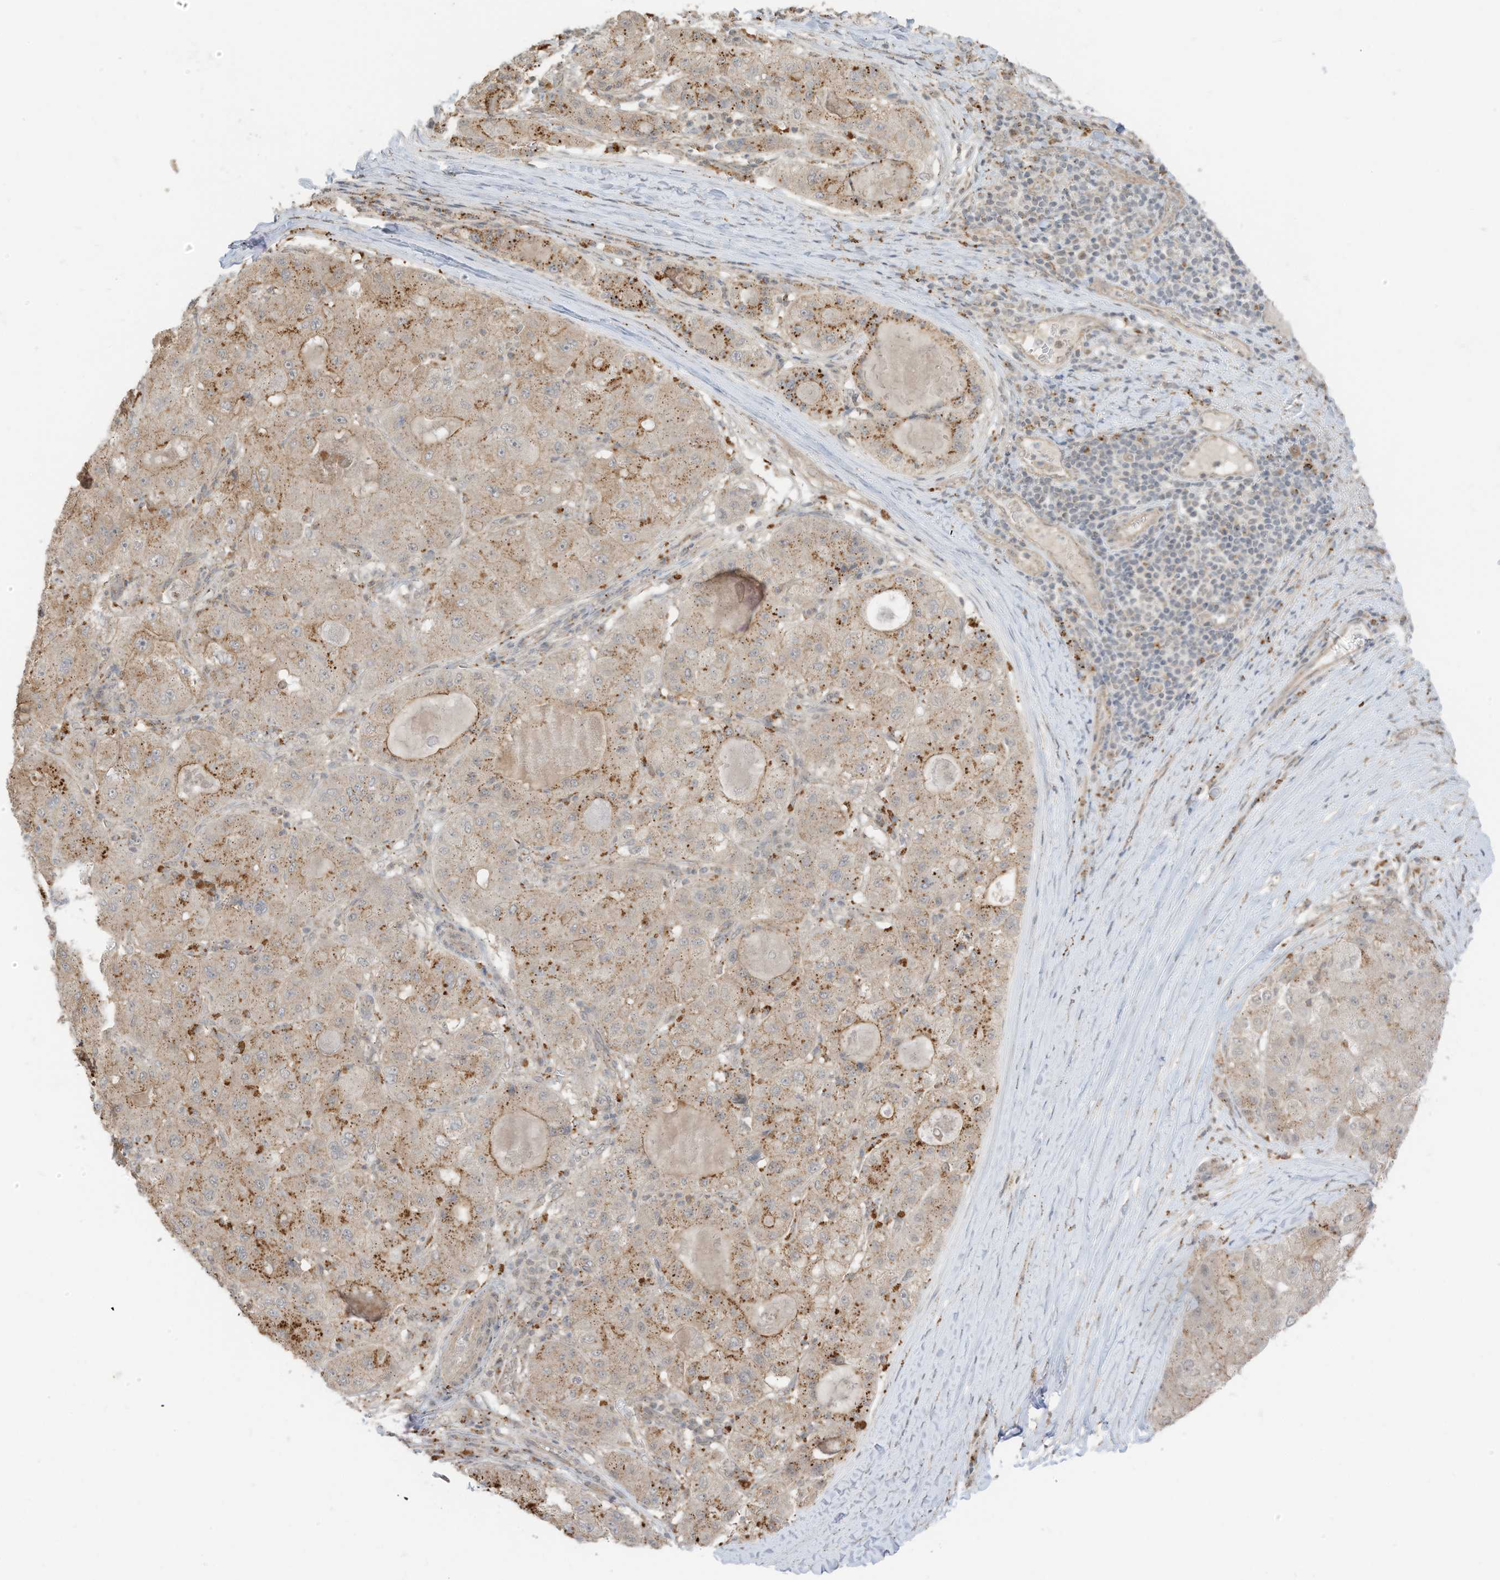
{"staining": {"intensity": "moderate", "quantity": "25%-75%", "location": "cytoplasmic/membranous"}, "tissue": "liver cancer", "cell_type": "Tumor cells", "image_type": "cancer", "snomed": [{"axis": "morphology", "description": "Carcinoma, Hepatocellular, NOS"}, {"axis": "topography", "description": "Liver"}], "caption": "Approximately 25%-75% of tumor cells in liver hepatocellular carcinoma reveal moderate cytoplasmic/membranous protein positivity as visualized by brown immunohistochemical staining.", "gene": "N4BP3", "patient": {"sex": "male", "age": 80}}